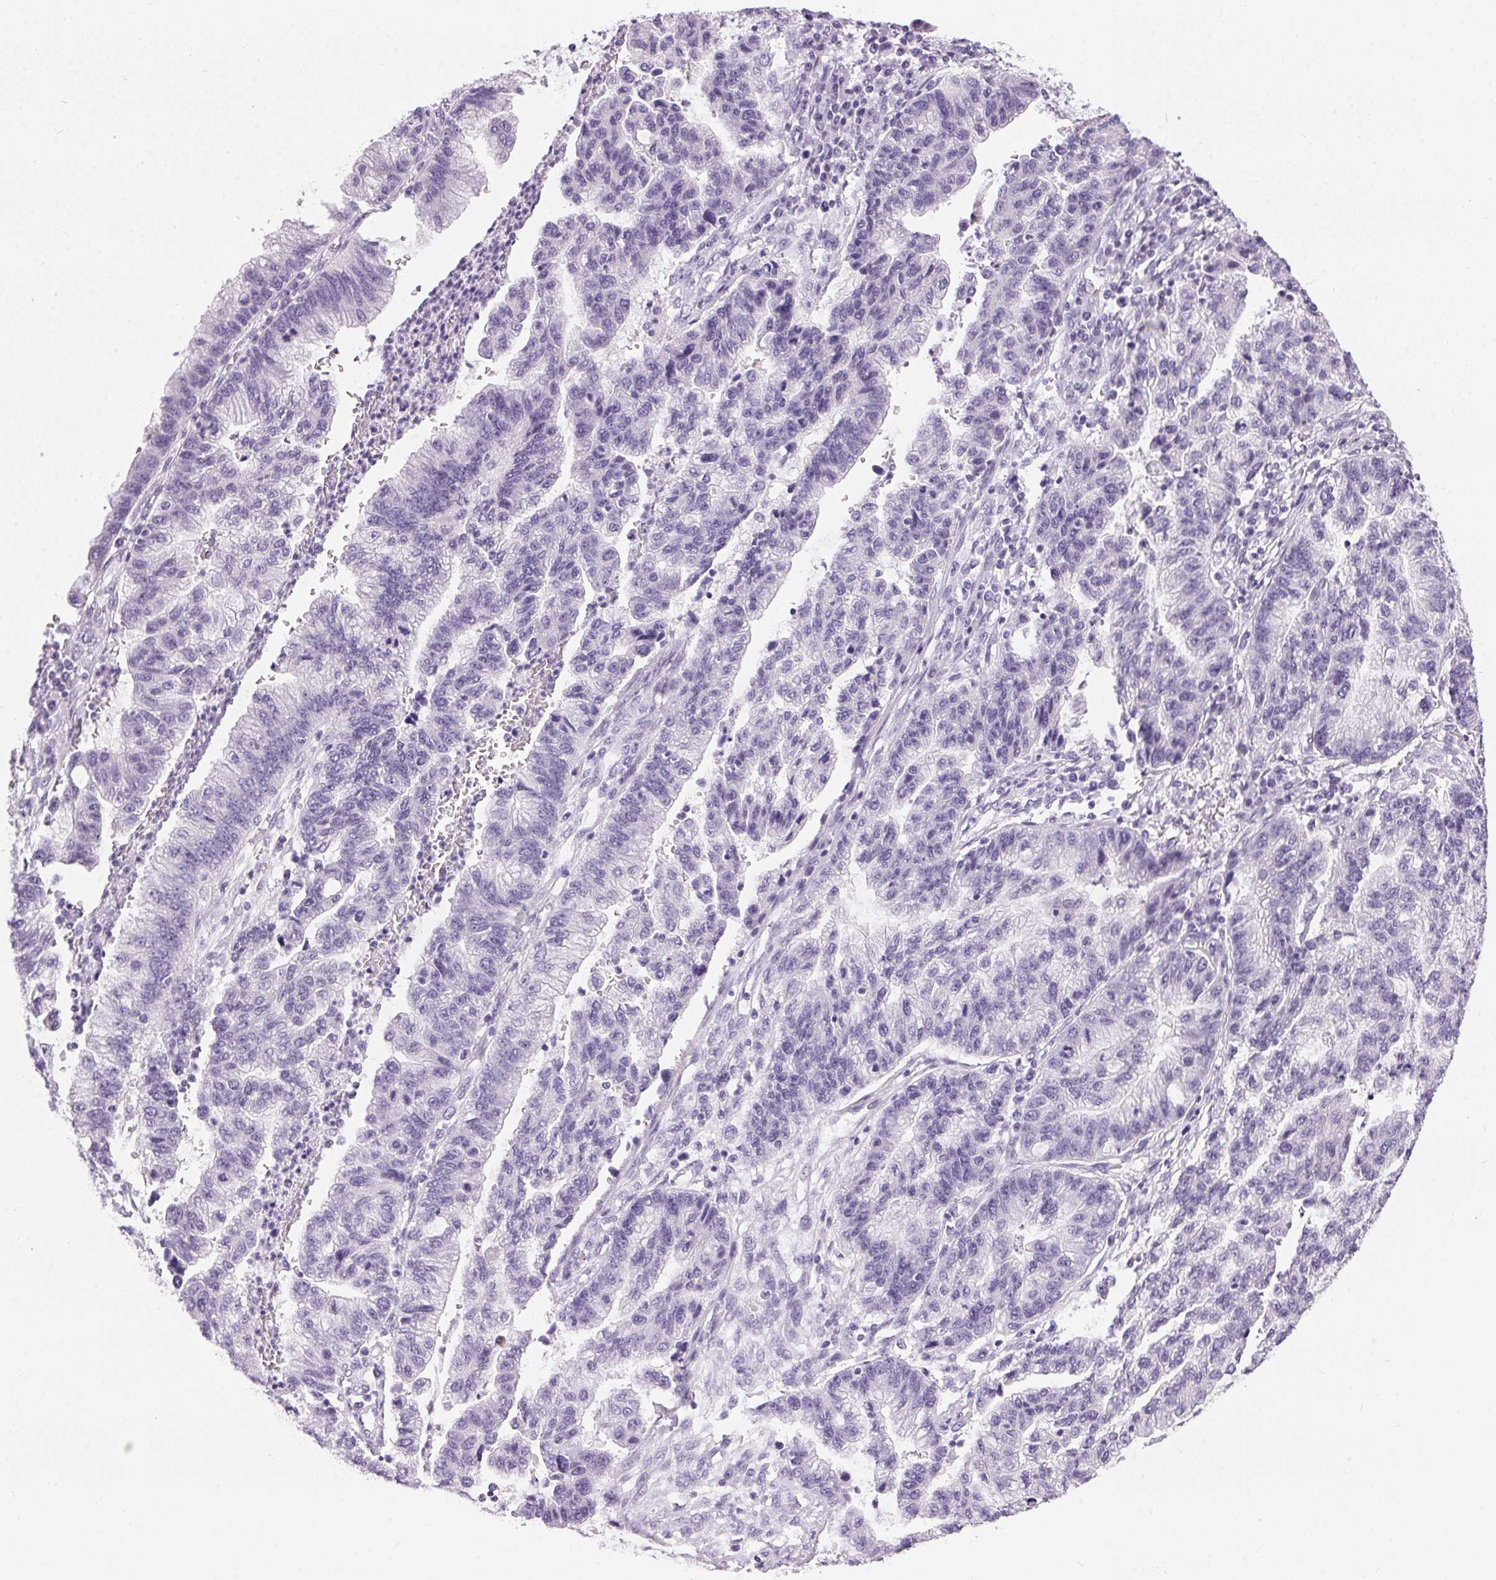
{"staining": {"intensity": "negative", "quantity": "none", "location": "none"}, "tissue": "stomach cancer", "cell_type": "Tumor cells", "image_type": "cancer", "snomed": [{"axis": "morphology", "description": "Adenocarcinoma, NOS"}, {"axis": "topography", "description": "Stomach"}], "caption": "Adenocarcinoma (stomach) was stained to show a protein in brown. There is no significant staining in tumor cells. (Brightfield microscopy of DAB immunohistochemistry at high magnification).", "gene": "GBP6", "patient": {"sex": "male", "age": 83}}